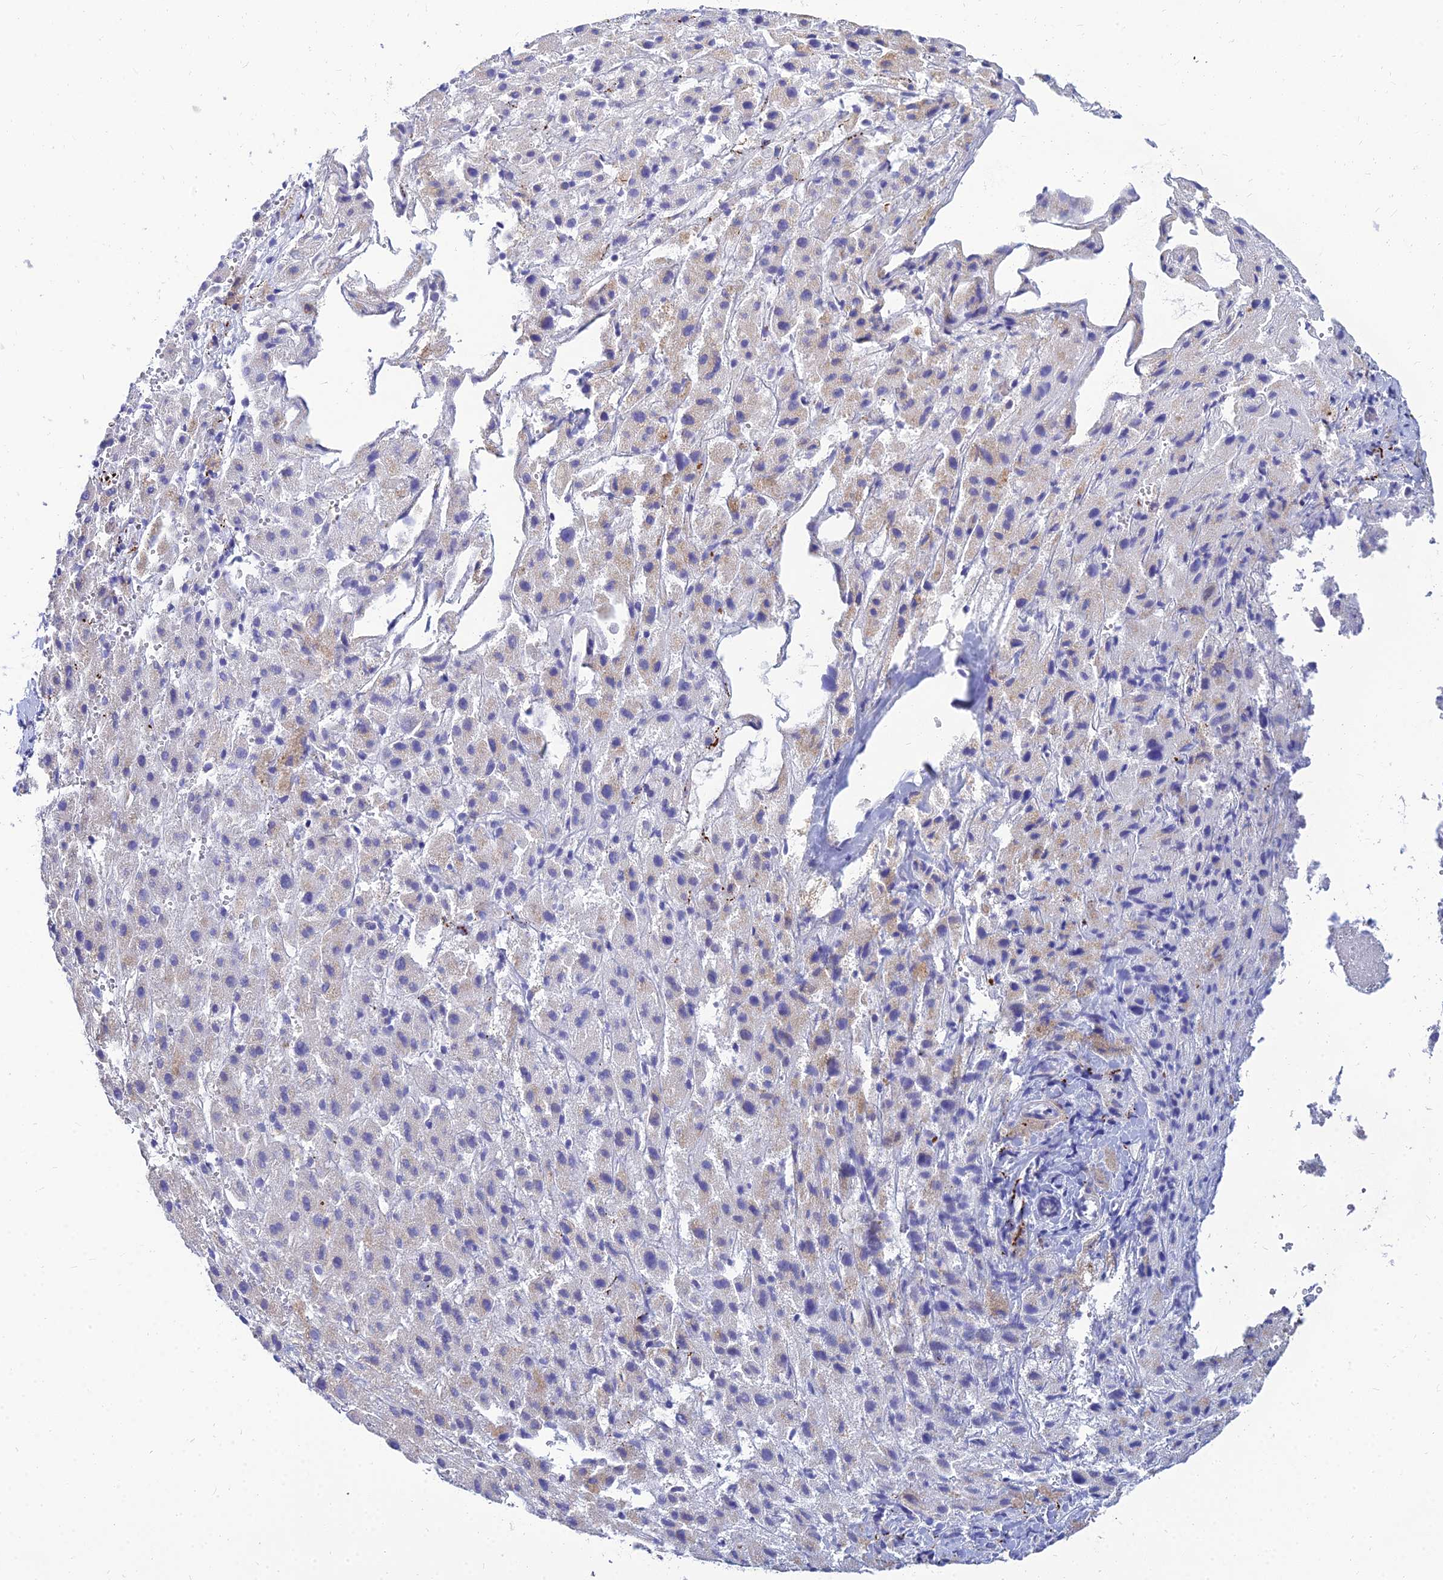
{"staining": {"intensity": "weak", "quantity": "<25%", "location": "cytoplasmic/membranous"}, "tissue": "liver cancer", "cell_type": "Tumor cells", "image_type": "cancer", "snomed": [{"axis": "morphology", "description": "Carcinoma, Hepatocellular, NOS"}, {"axis": "topography", "description": "Liver"}], "caption": "IHC image of neoplastic tissue: liver cancer (hepatocellular carcinoma) stained with DAB (3,3'-diaminobenzidine) reveals no significant protein positivity in tumor cells.", "gene": "NPY", "patient": {"sex": "female", "age": 58}}